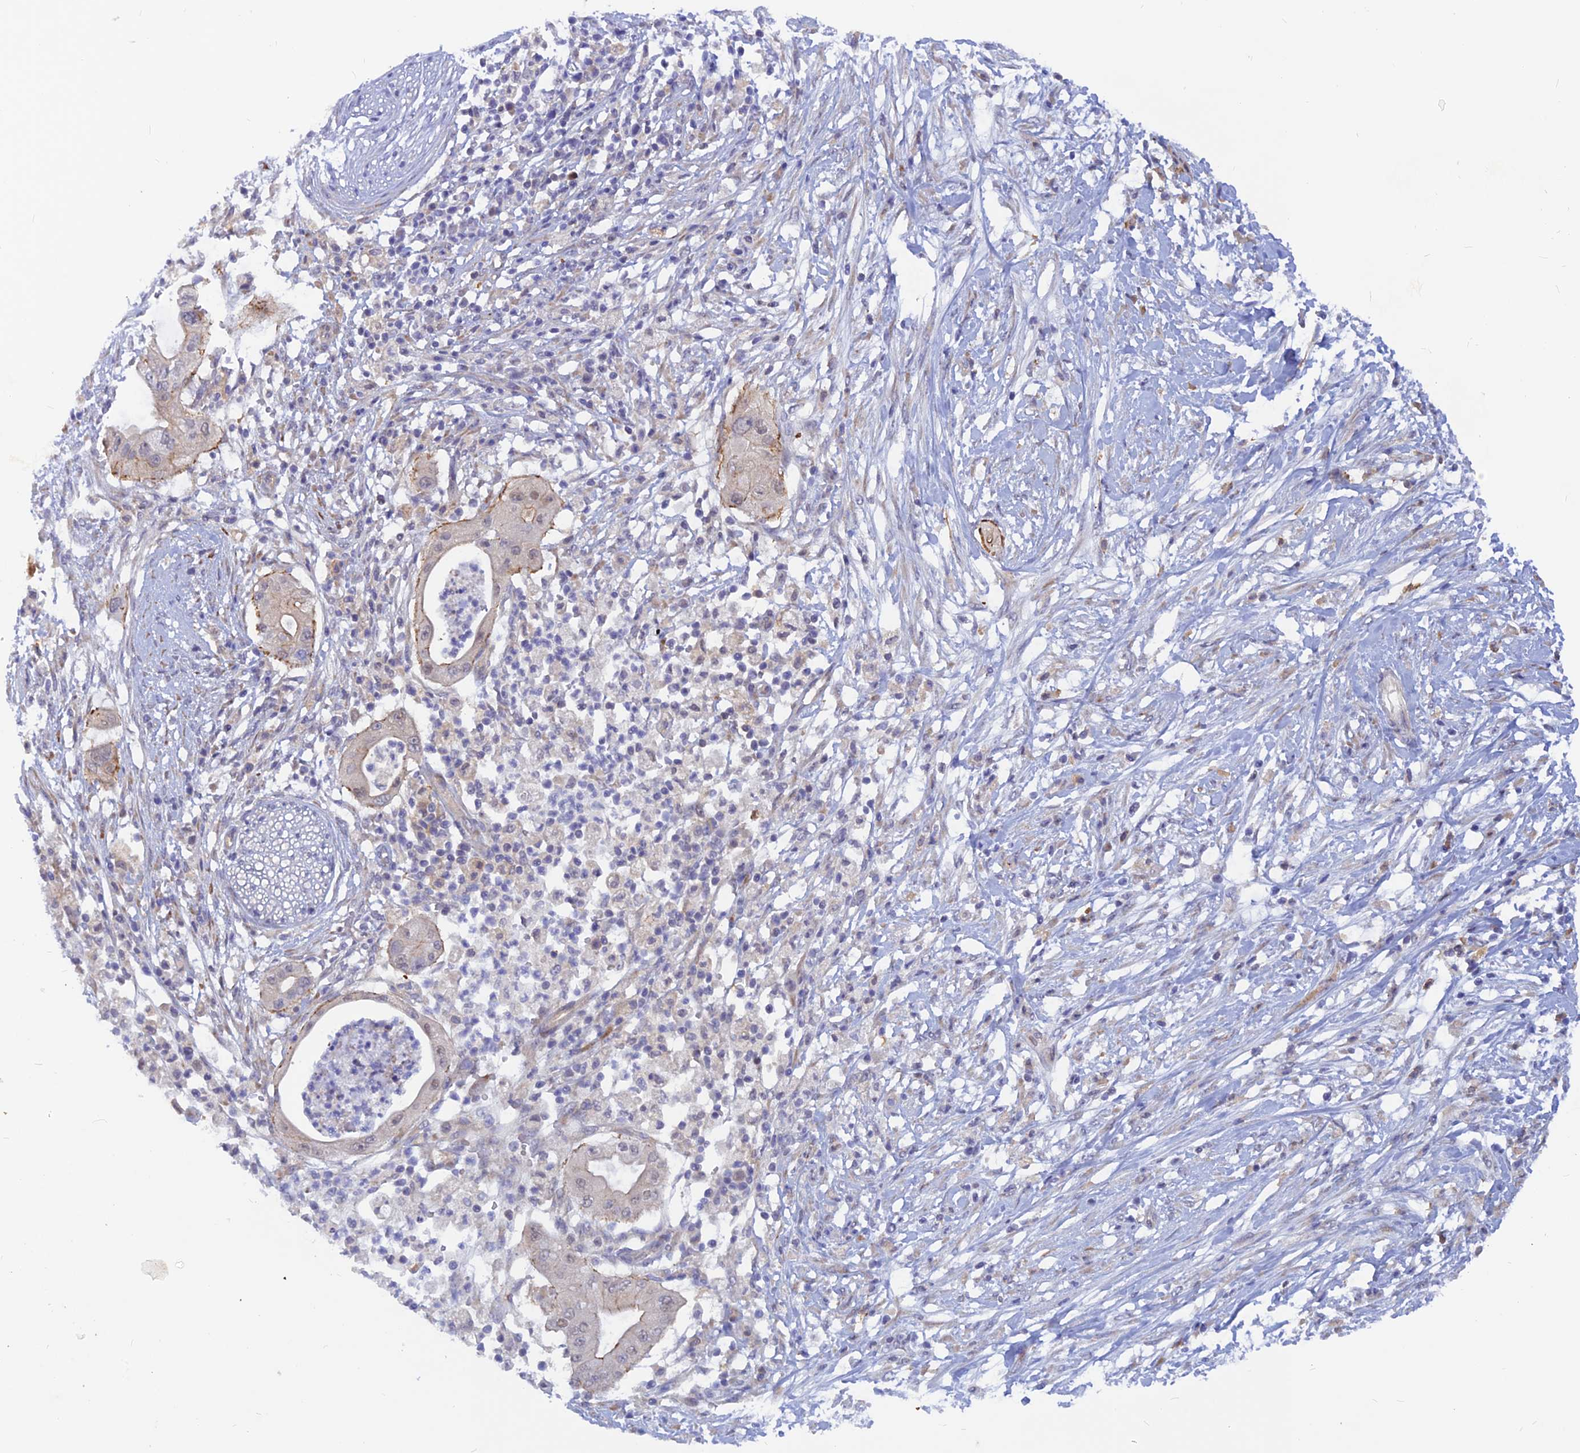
{"staining": {"intensity": "moderate", "quantity": "<25%", "location": "cytoplasmic/membranous,nuclear"}, "tissue": "pancreatic cancer", "cell_type": "Tumor cells", "image_type": "cancer", "snomed": [{"axis": "morphology", "description": "Adenocarcinoma, NOS"}, {"axis": "topography", "description": "Pancreas"}], "caption": "Immunohistochemical staining of human adenocarcinoma (pancreatic) demonstrates low levels of moderate cytoplasmic/membranous and nuclear protein expression in about <25% of tumor cells.", "gene": "DNAJC16", "patient": {"sex": "male", "age": 68}}